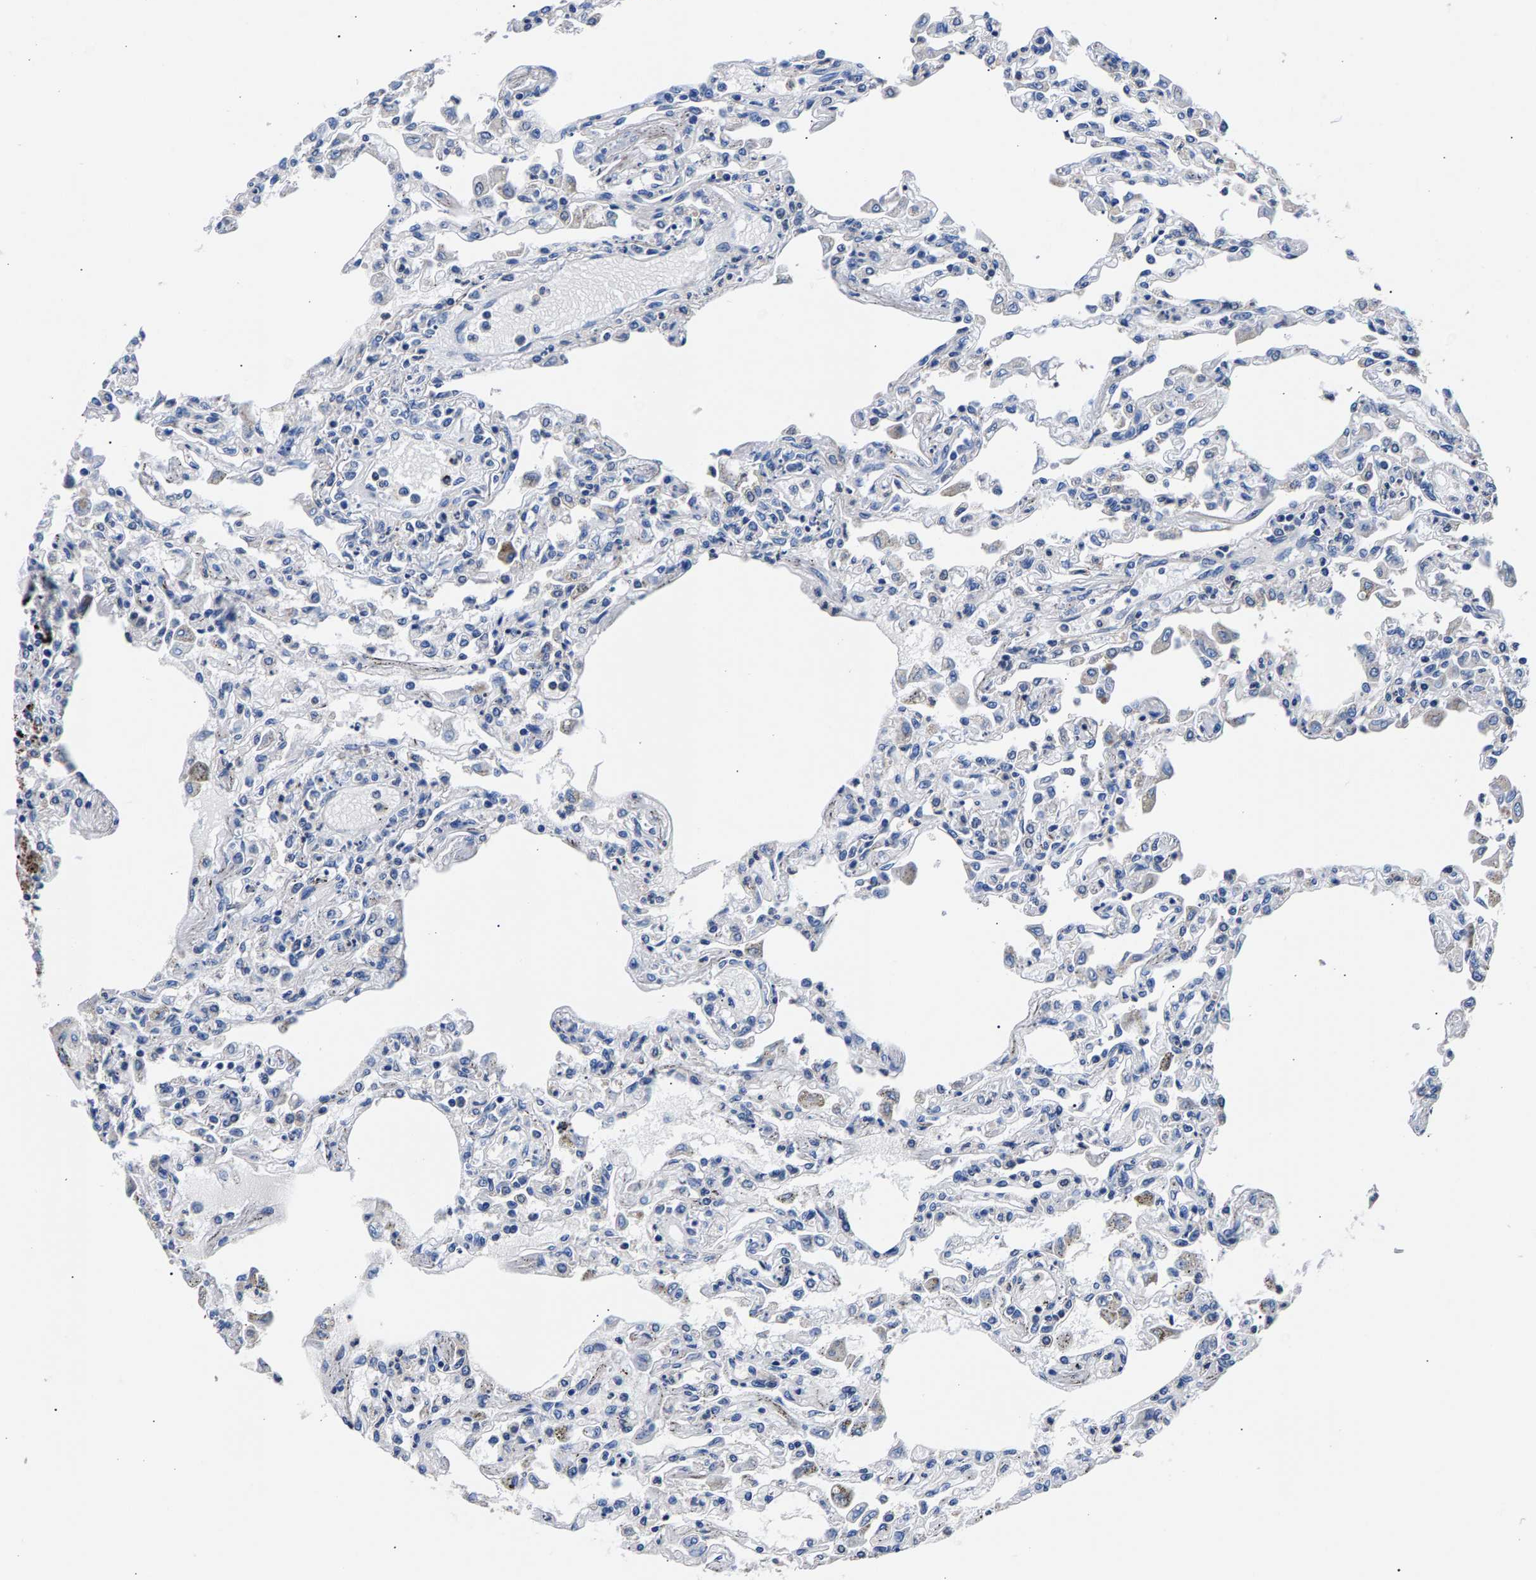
{"staining": {"intensity": "negative", "quantity": "none", "location": "none"}, "tissue": "lung", "cell_type": "Alveolar cells", "image_type": "normal", "snomed": [{"axis": "morphology", "description": "Normal tissue, NOS"}, {"axis": "topography", "description": "Bronchus"}, {"axis": "topography", "description": "Lung"}], "caption": "This photomicrograph is of normal lung stained with immunohistochemistry to label a protein in brown with the nuclei are counter-stained blue. There is no staining in alveolar cells.", "gene": "PHF24", "patient": {"sex": "female", "age": 49}}